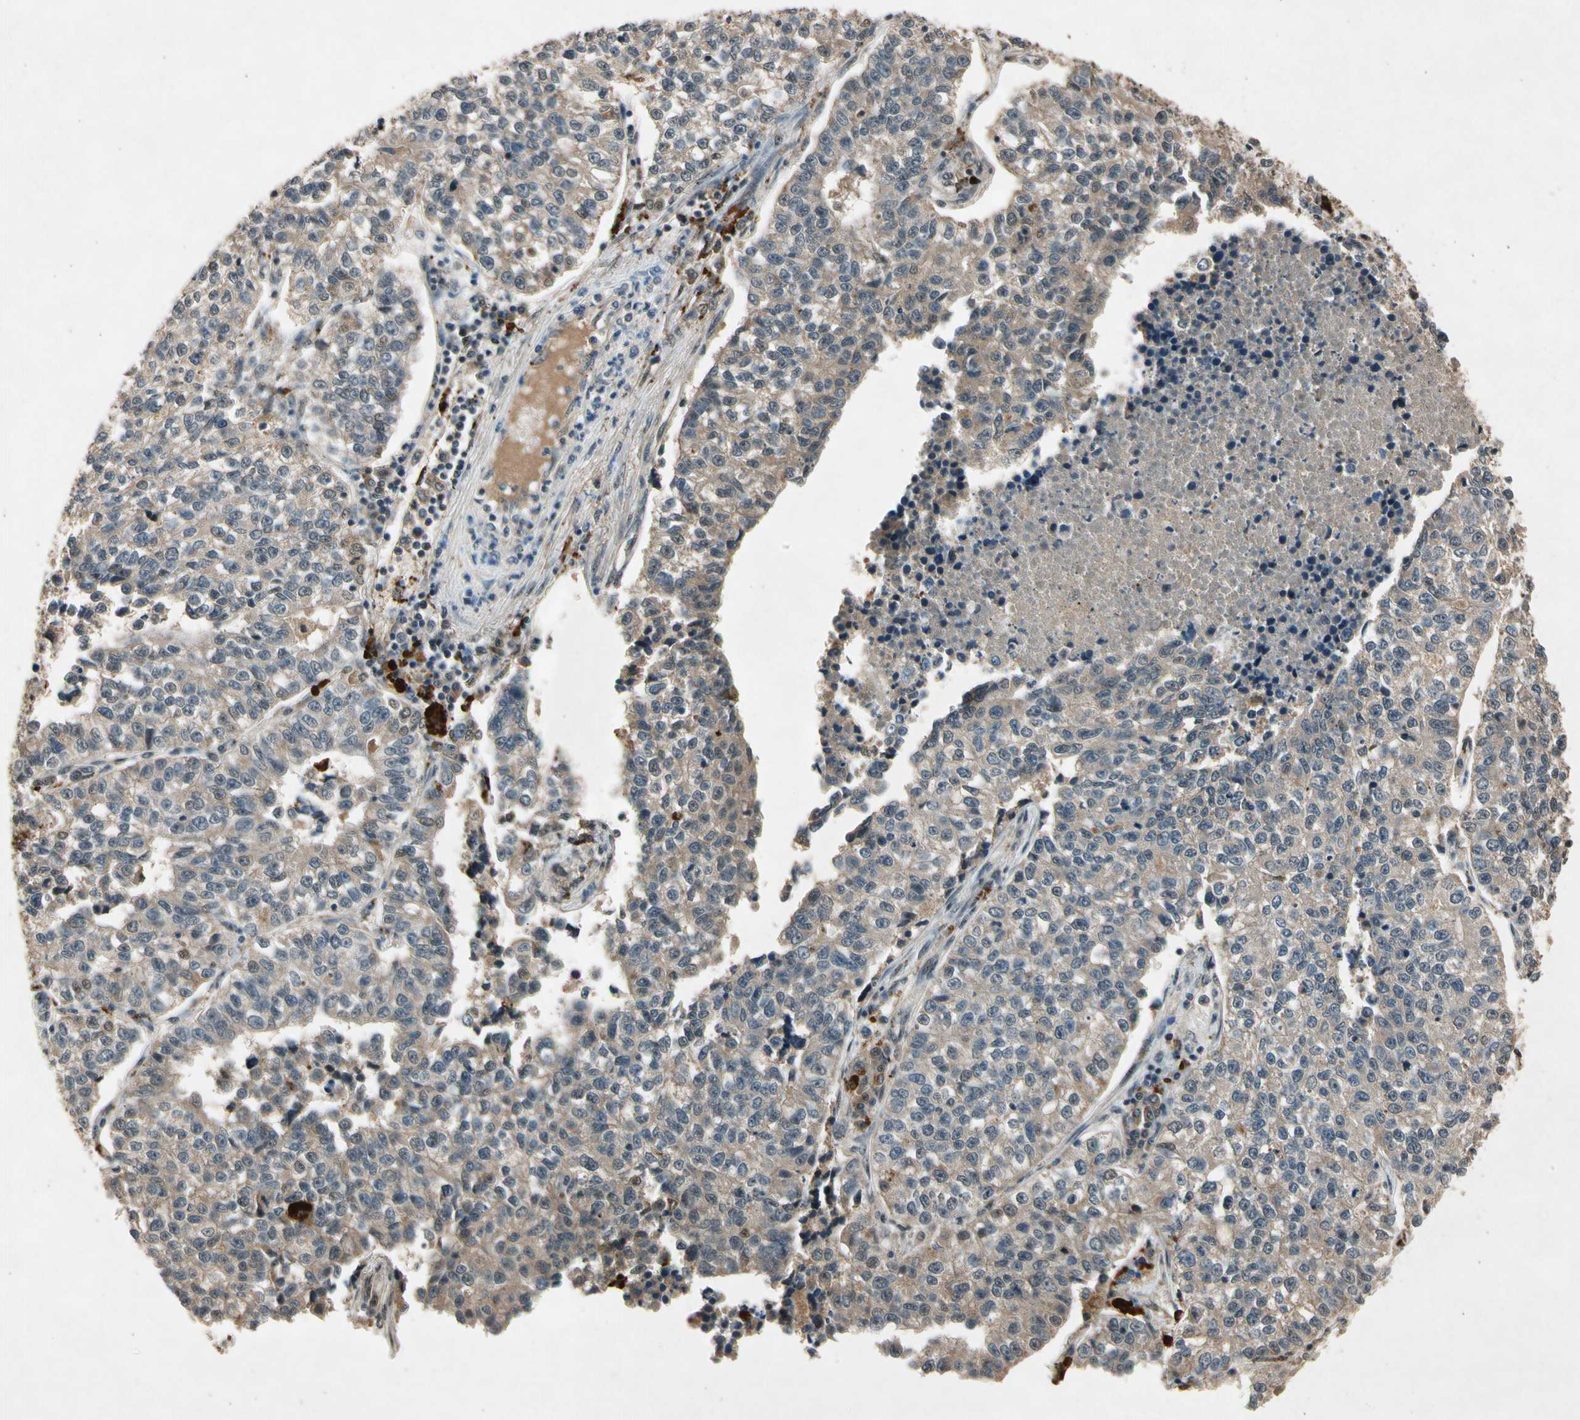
{"staining": {"intensity": "weak", "quantity": "25%-75%", "location": "cytoplasmic/membranous,nuclear"}, "tissue": "lung cancer", "cell_type": "Tumor cells", "image_type": "cancer", "snomed": [{"axis": "morphology", "description": "Adenocarcinoma, NOS"}, {"axis": "topography", "description": "Lung"}], "caption": "This image shows immunohistochemistry (IHC) staining of adenocarcinoma (lung), with low weak cytoplasmic/membranous and nuclear expression in about 25%-75% of tumor cells.", "gene": "PML", "patient": {"sex": "male", "age": 49}}